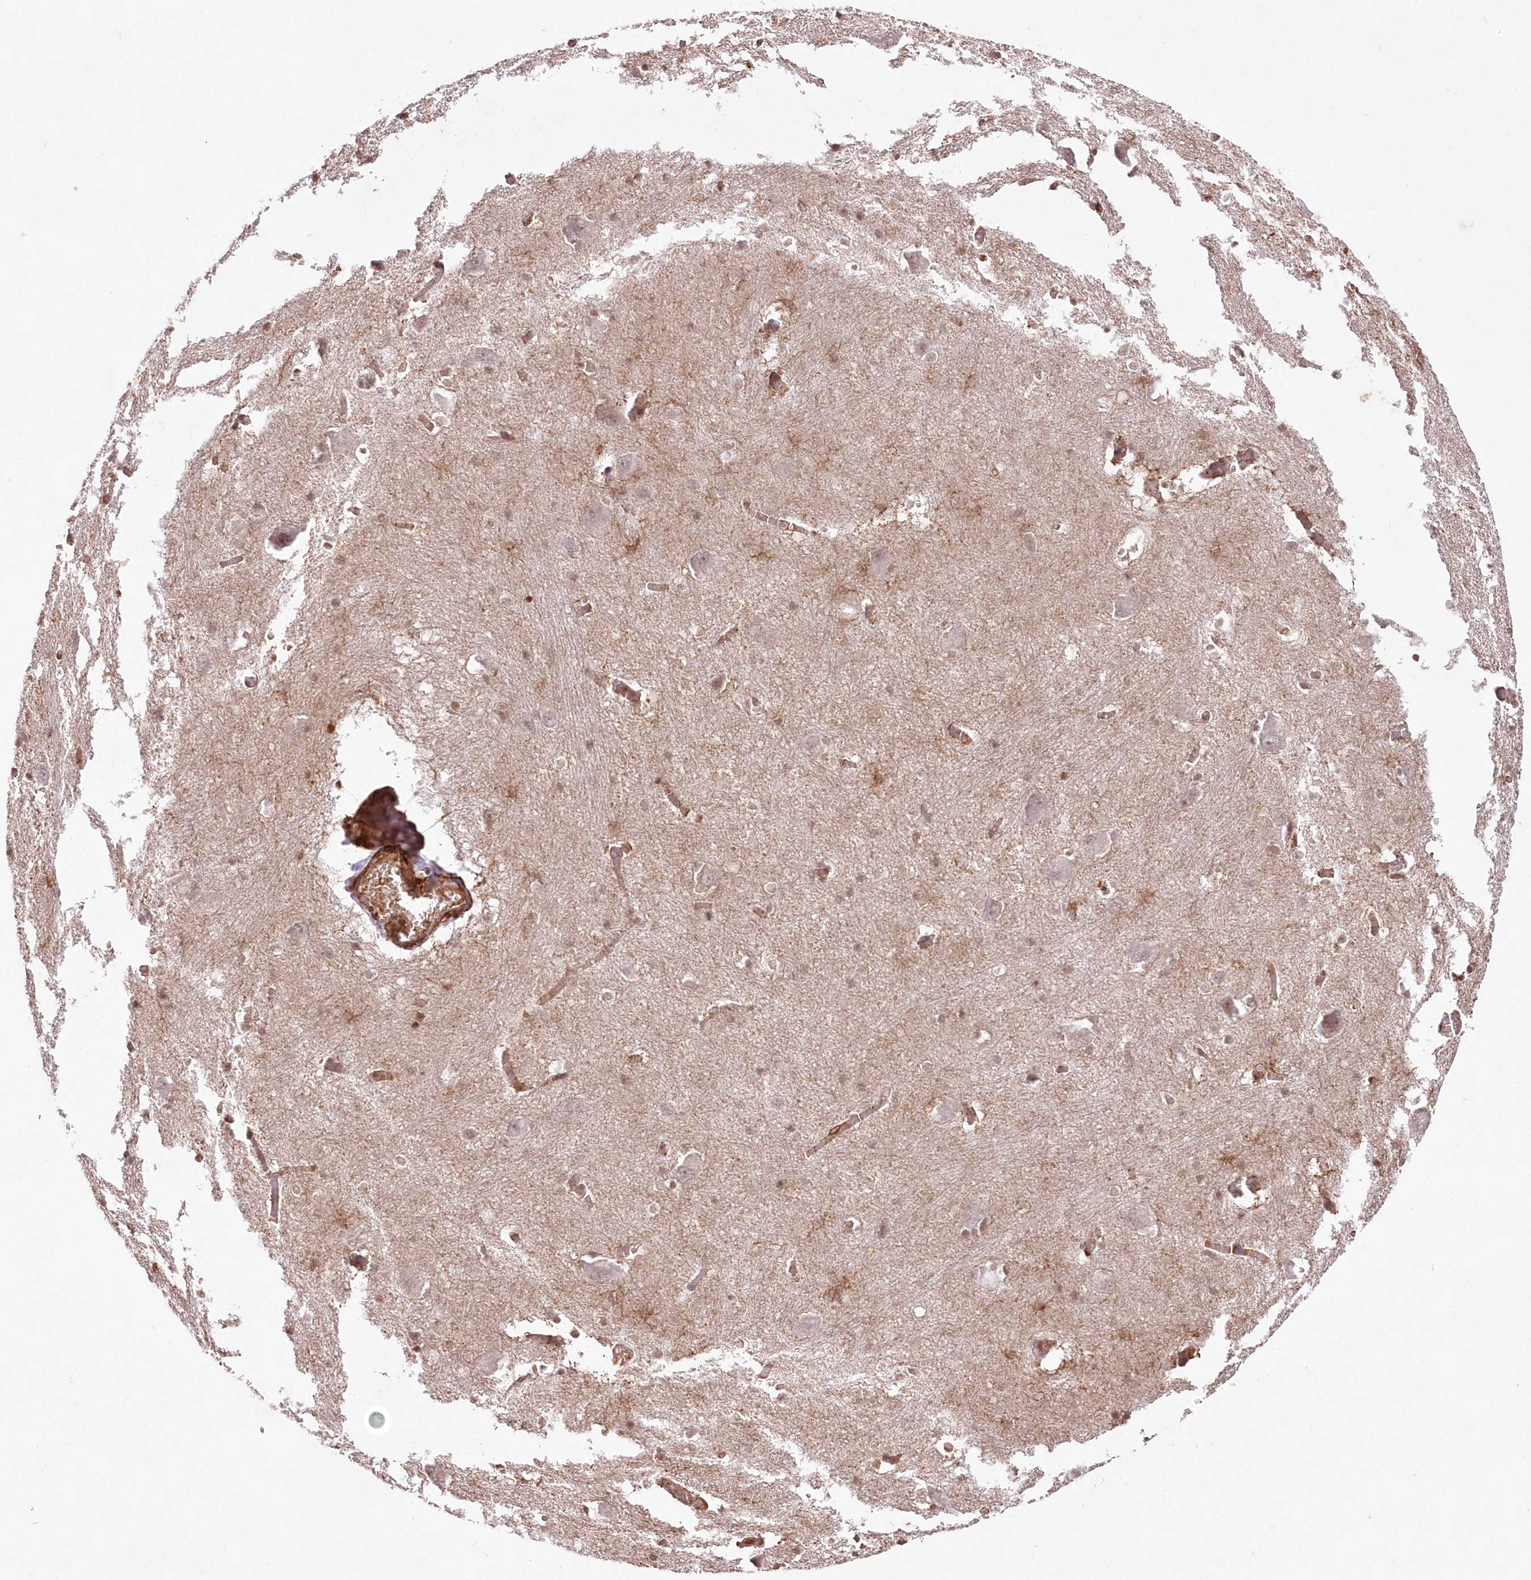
{"staining": {"intensity": "moderate", "quantity": ">75%", "location": "nuclear"}, "tissue": "caudate", "cell_type": "Glial cells", "image_type": "normal", "snomed": [{"axis": "morphology", "description": "Normal tissue, NOS"}, {"axis": "topography", "description": "Lateral ventricle wall"}], "caption": "This photomicrograph exhibits normal caudate stained with immunohistochemistry (IHC) to label a protein in brown. The nuclear of glial cells show moderate positivity for the protein. Nuclei are counter-stained blue.", "gene": "ENSG00000275740", "patient": {"sex": "male", "age": 37}}